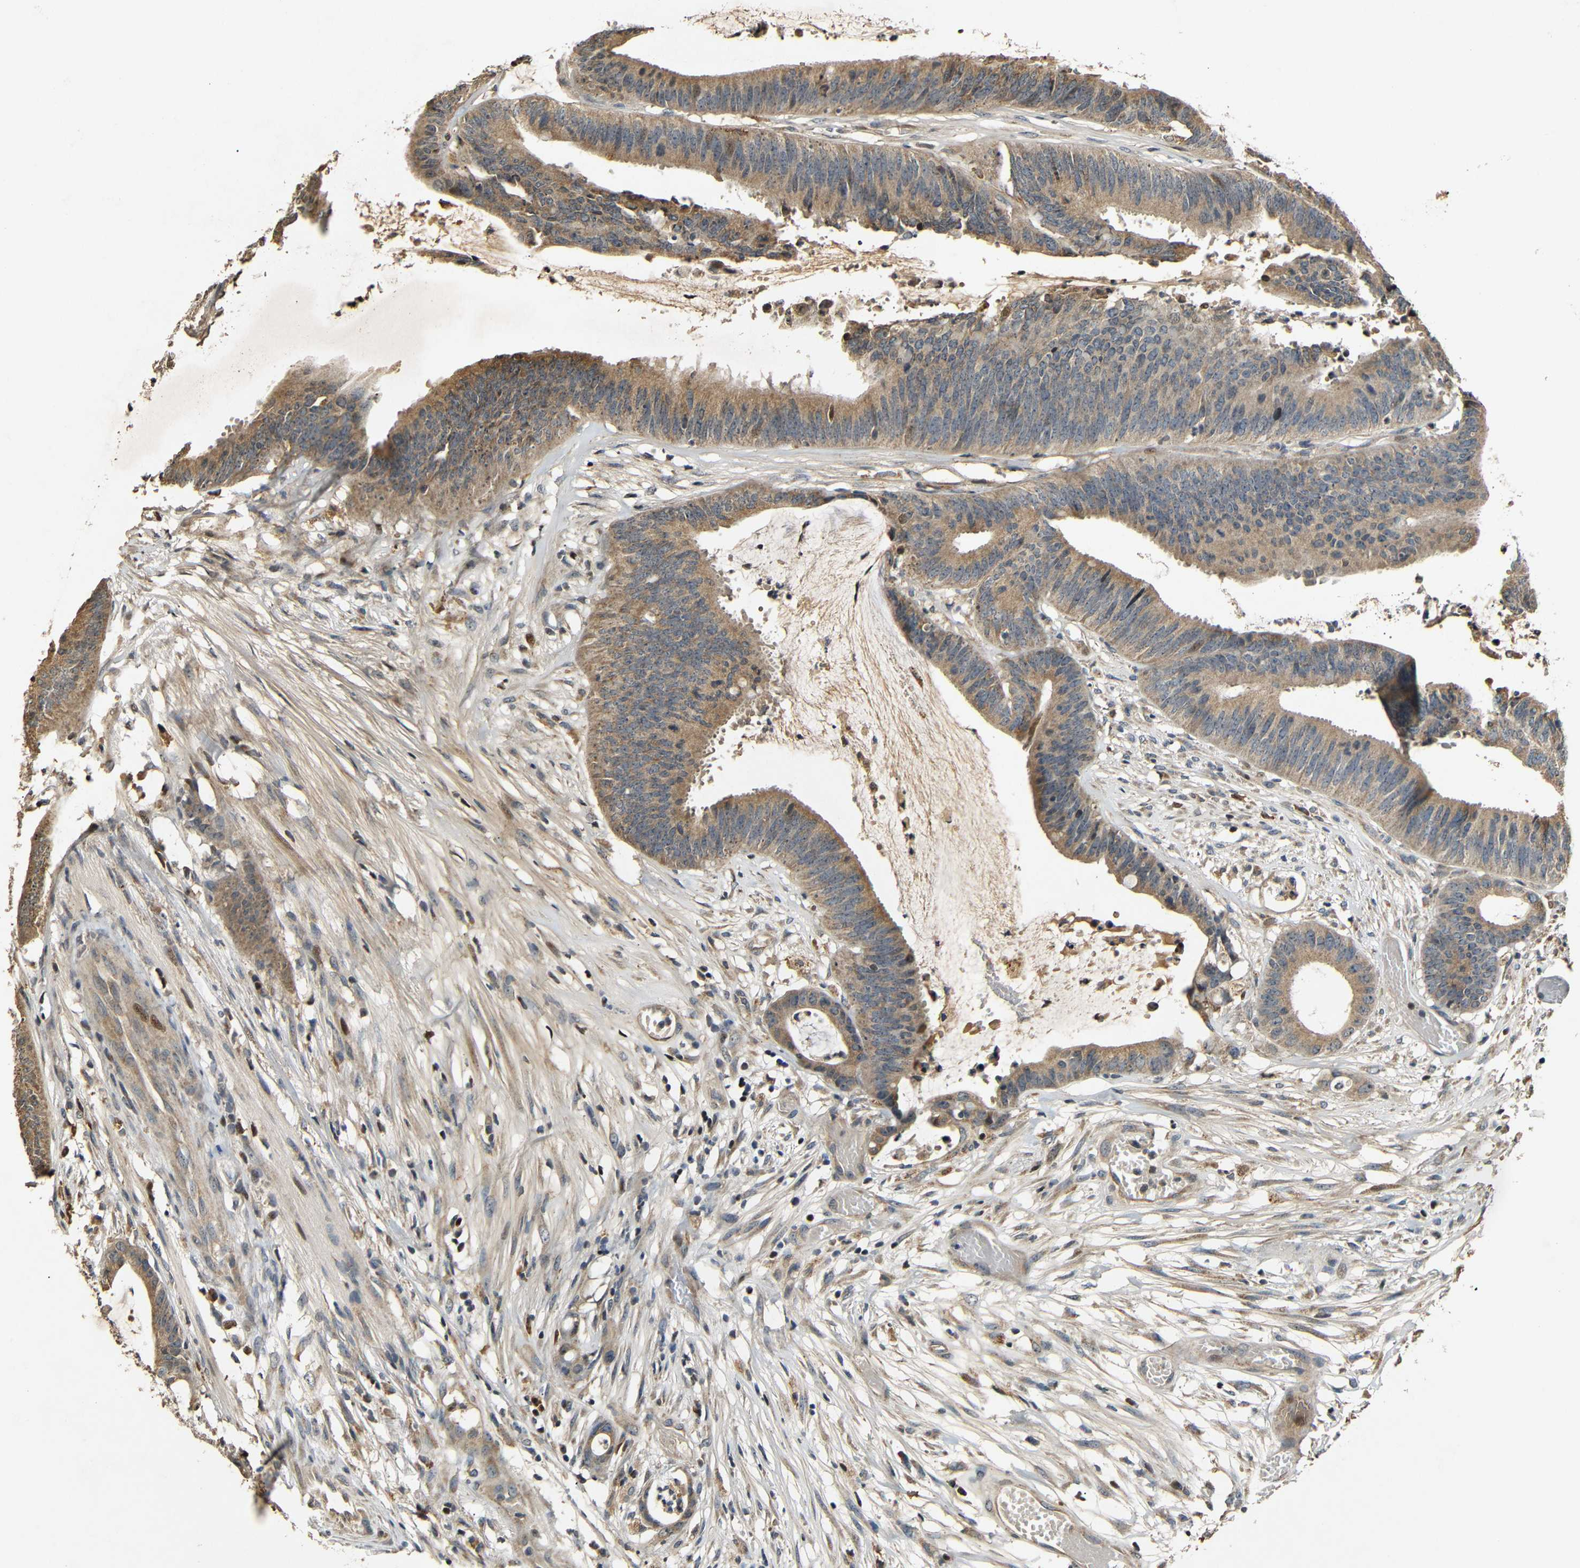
{"staining": {"intensity": "moderate", "quantity": ">75%", "location": "cytoplasmic/membranous"}, "tissue": "colorectal cancer", "cell_type": "Tumor cells", "image_type": "cancer", "snomed": [{"axis": "morphology", "description": "Adenocarcinoma, NOS"}, {"axis": "topography", "description": "Rectum"}], "caption": "Moderate cytoplasmic/membranous expression is seen in approximately >75% of tumor cells in colorectal cancer. (DAB (3,3'-diaminobenzidine) = brown stain, brightfield microscopy at high magnification).", "gene": "KAZALD1", "patient": {"sex": "female", "age": 66}}